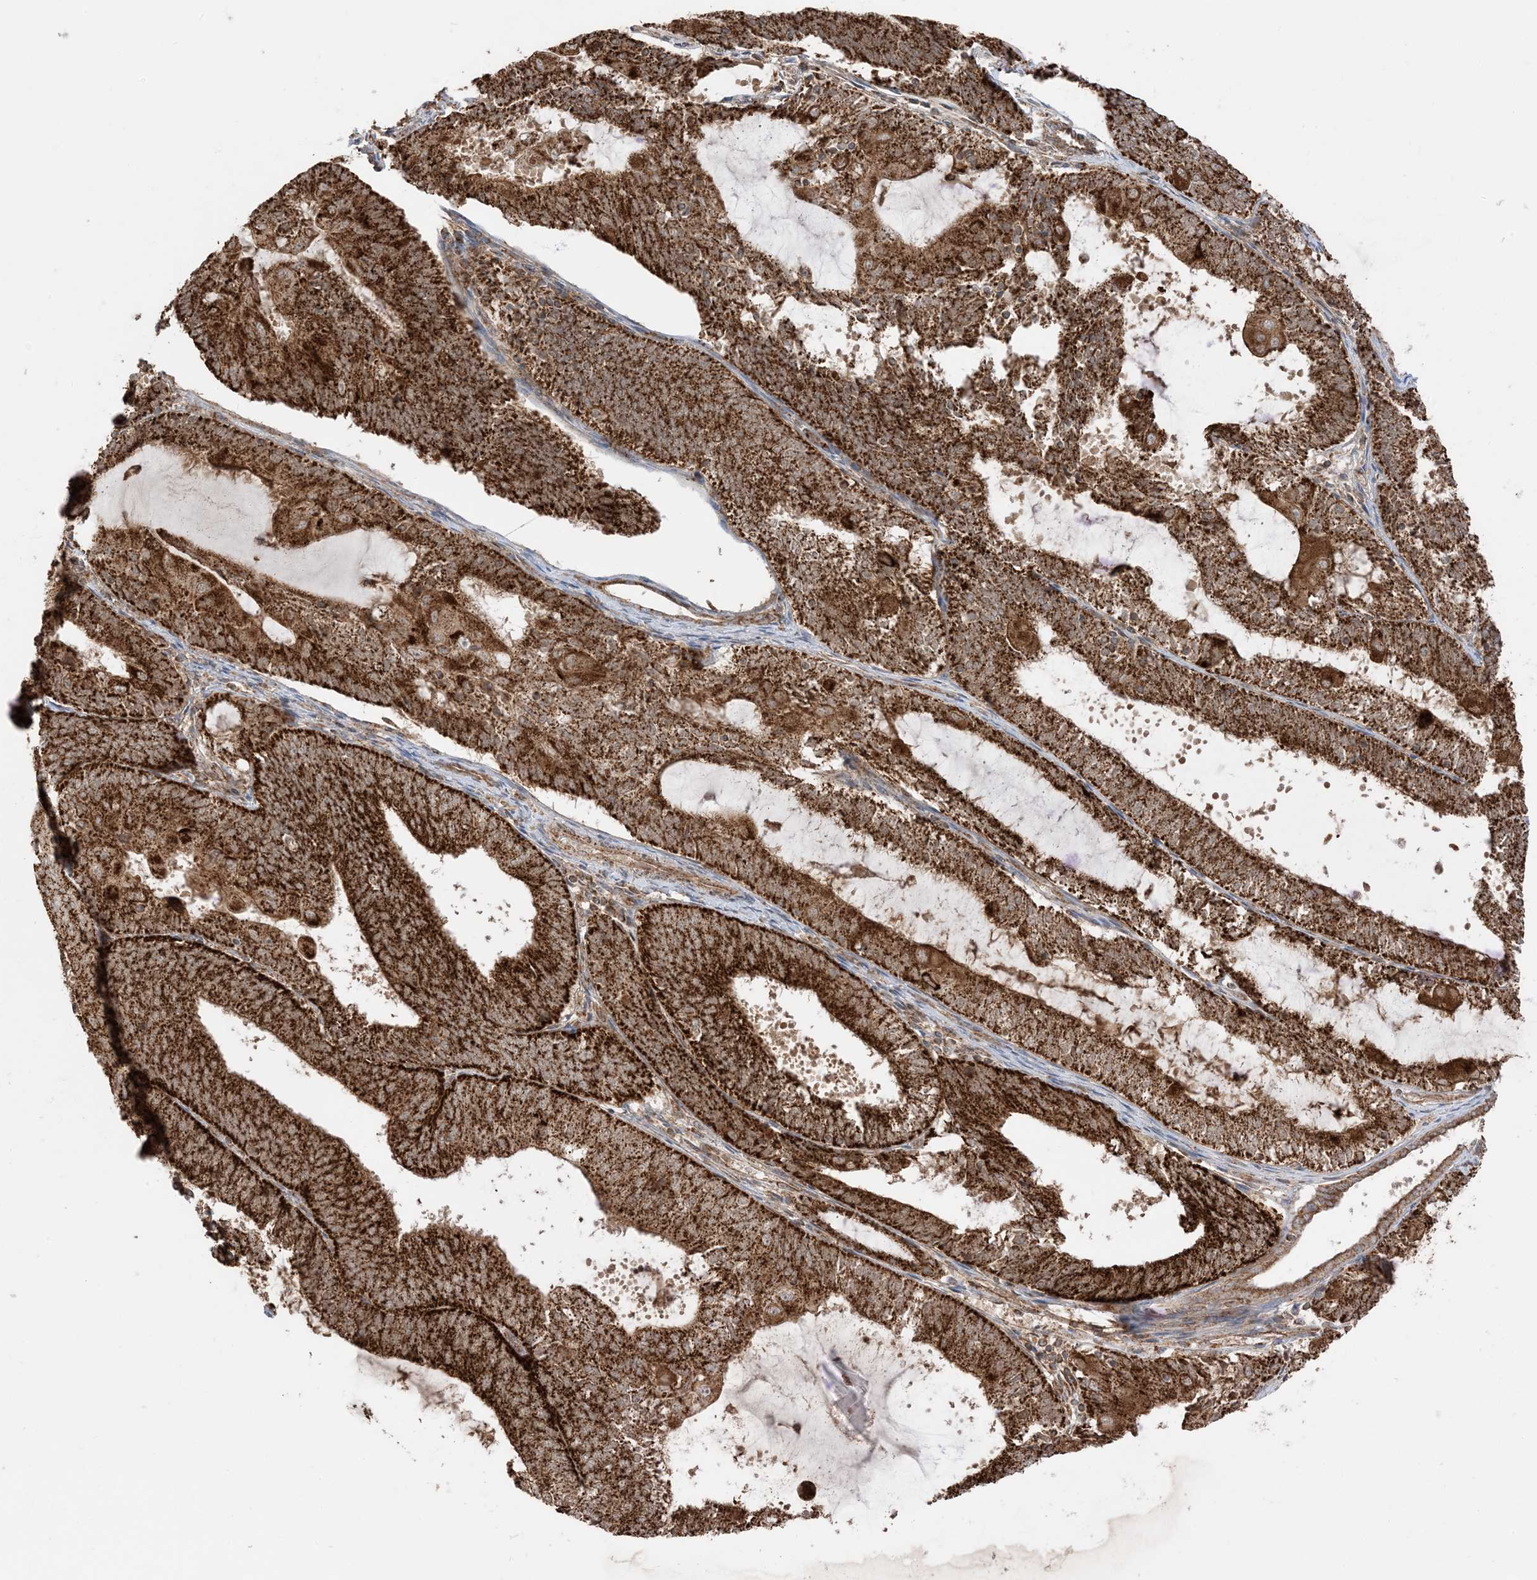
{"staining": {"intensity": "strong", "quantity": ">75%", "location": "cytoplasmic/membranous"}, "tissue": "endometrial cancer", "cell_type": "Tumor cells", "image_type": "cancer", "snomed": [{"axis": "morphology", "description": "Adenocarcinoma, NOS"}, {"axis": "topography", "description": "Endometrium"}], "caption": "Immunohistochemistry photomicrograph of human endometrial adenocarcinoma stained for a protein (brown), which demonstrates high levels of strong cytoplasmic/membranous positivity in about >75% of tumor cells.", "gene": "N4BP3", "patient": {"sex": "female", "age": 81}}